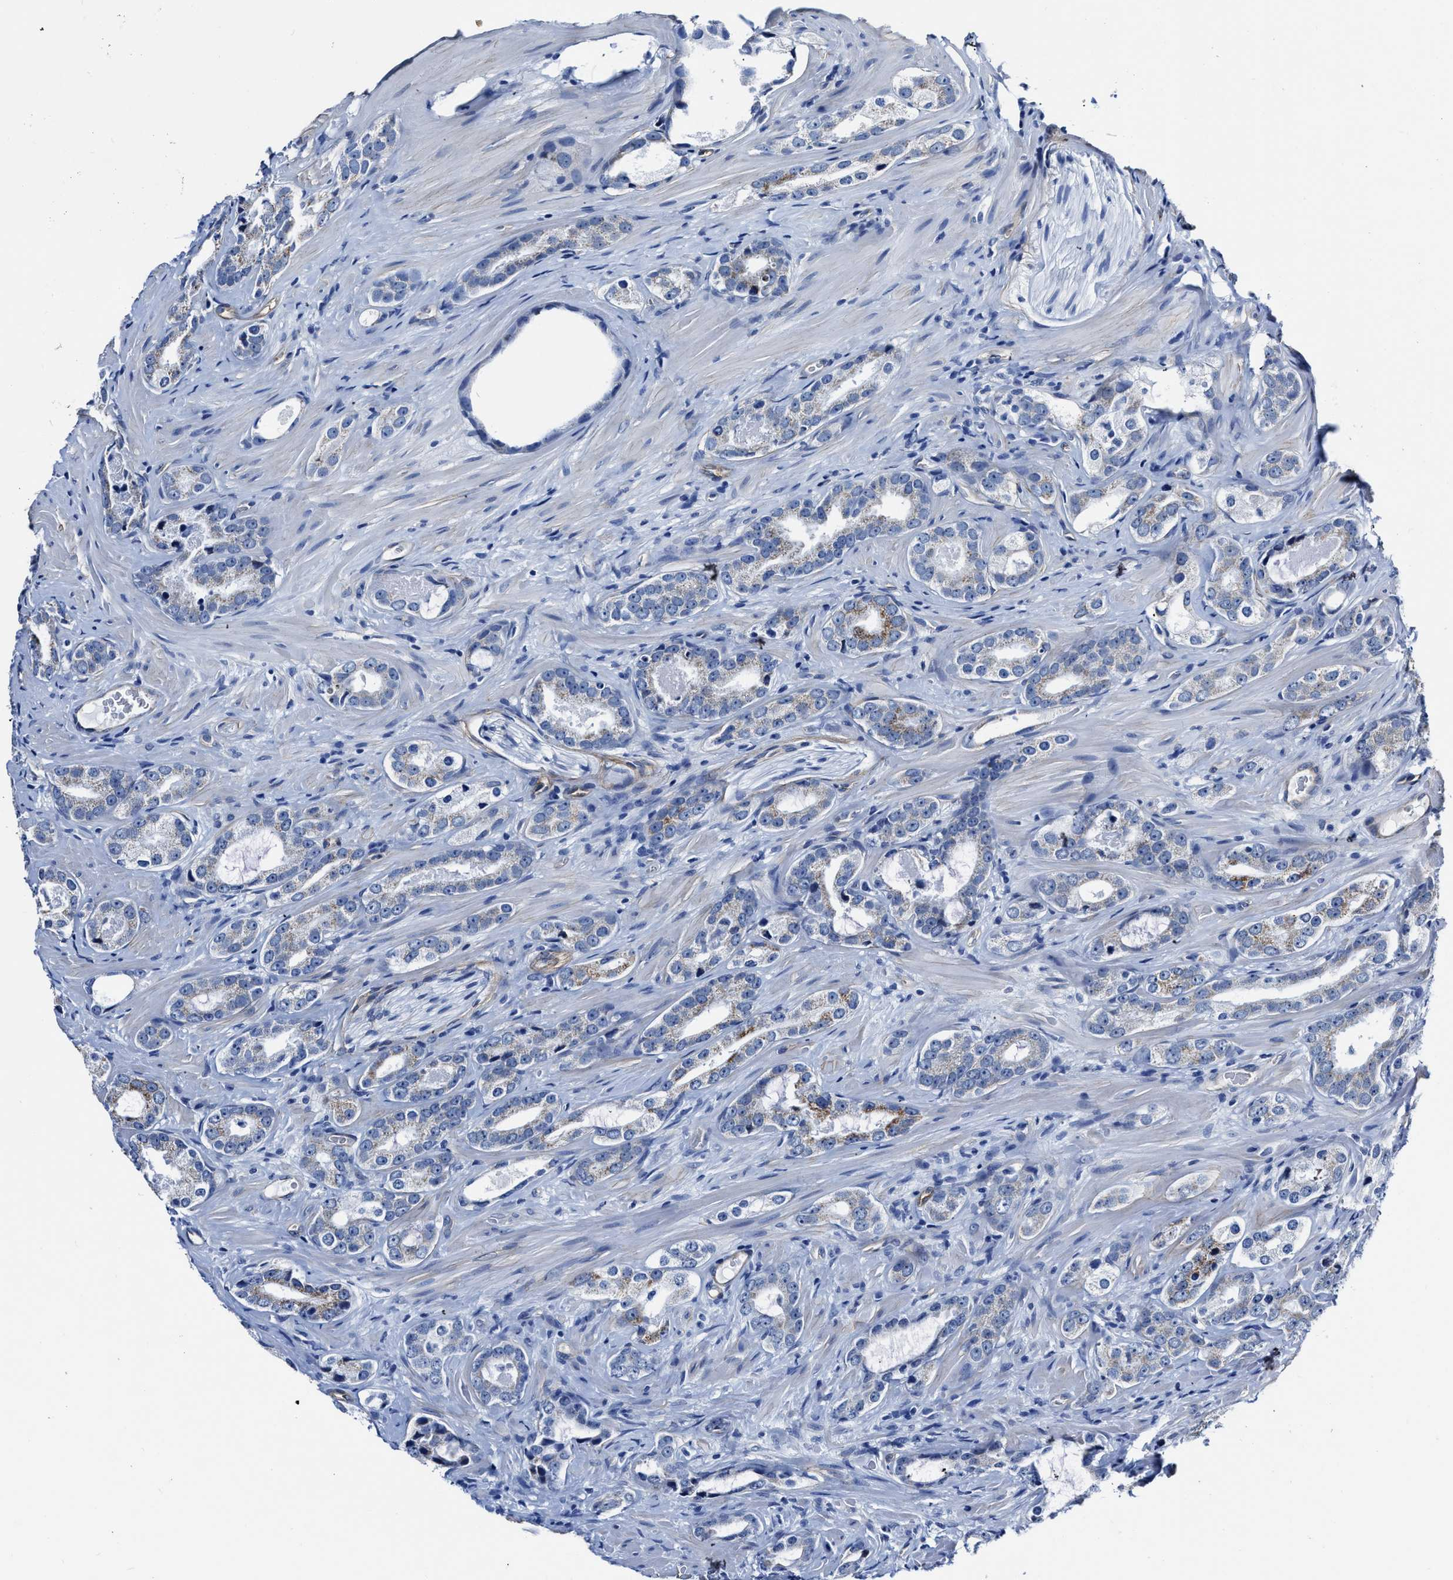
{"staining": {"intensity": "negative", "quantity": "none", "location": "none"}, "tissue": "prostate cancer", "cell_type": "Tumor cells", "image_type": "cancer", "snomed": [{"axis": "morphology", "description": "Adenocarcinoma, High grade"}, {"axis": "topography", "description": "Prostate"}], "caption": "Human prostate adenocarcinoma (high-grade) stained for a protein using IHC reveals no positivity in tumor cells.", "gene": "KCNMB3", "patient": {"sex": "male", "age": 63}}